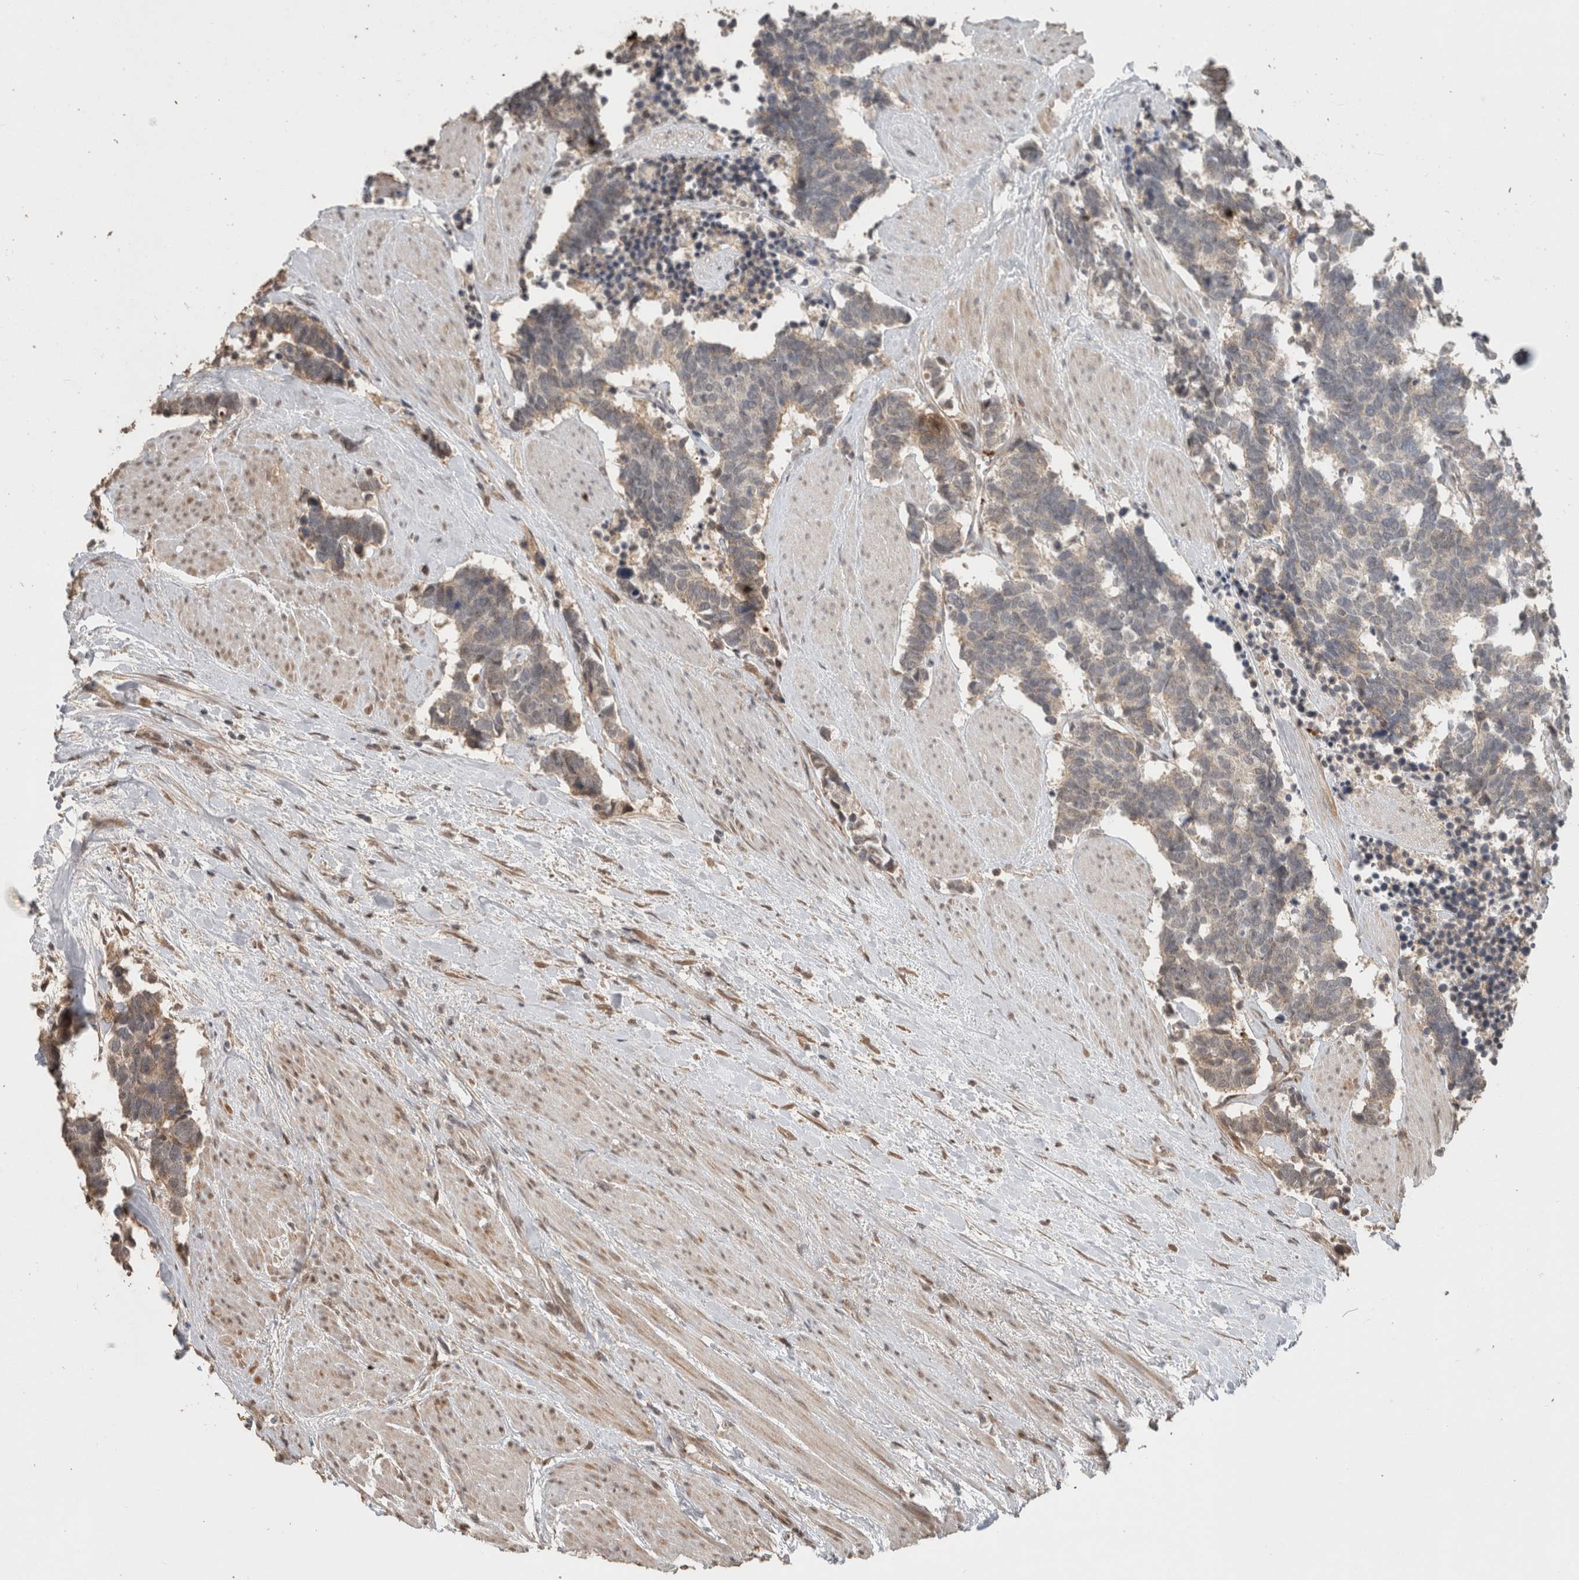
{"staining": {"intensity": "weak", "quantity": "25%-75%", "location": "cytoplasmic/membranous"}, "tissue": "carcinoid", "cell_type": "Tumor cells", "image_type": "cancer", "snomed": [{"axis": "morphology", "description": "Carcinoma, NOS"}, {"axis": "morphology", "description": "Carcinoid, malignant, NOS"}, {"axis": "topography", "description": "Urinary bladder"}], "caption": "This micrograph exhibits IHC staining of human malignant carcinoid, with low weak cytoplasmic/membranous staining in approximately 25%-75% of tumor cells.", "gene": "FAM3A", "patient": {"sex": "male", "age": 57}}